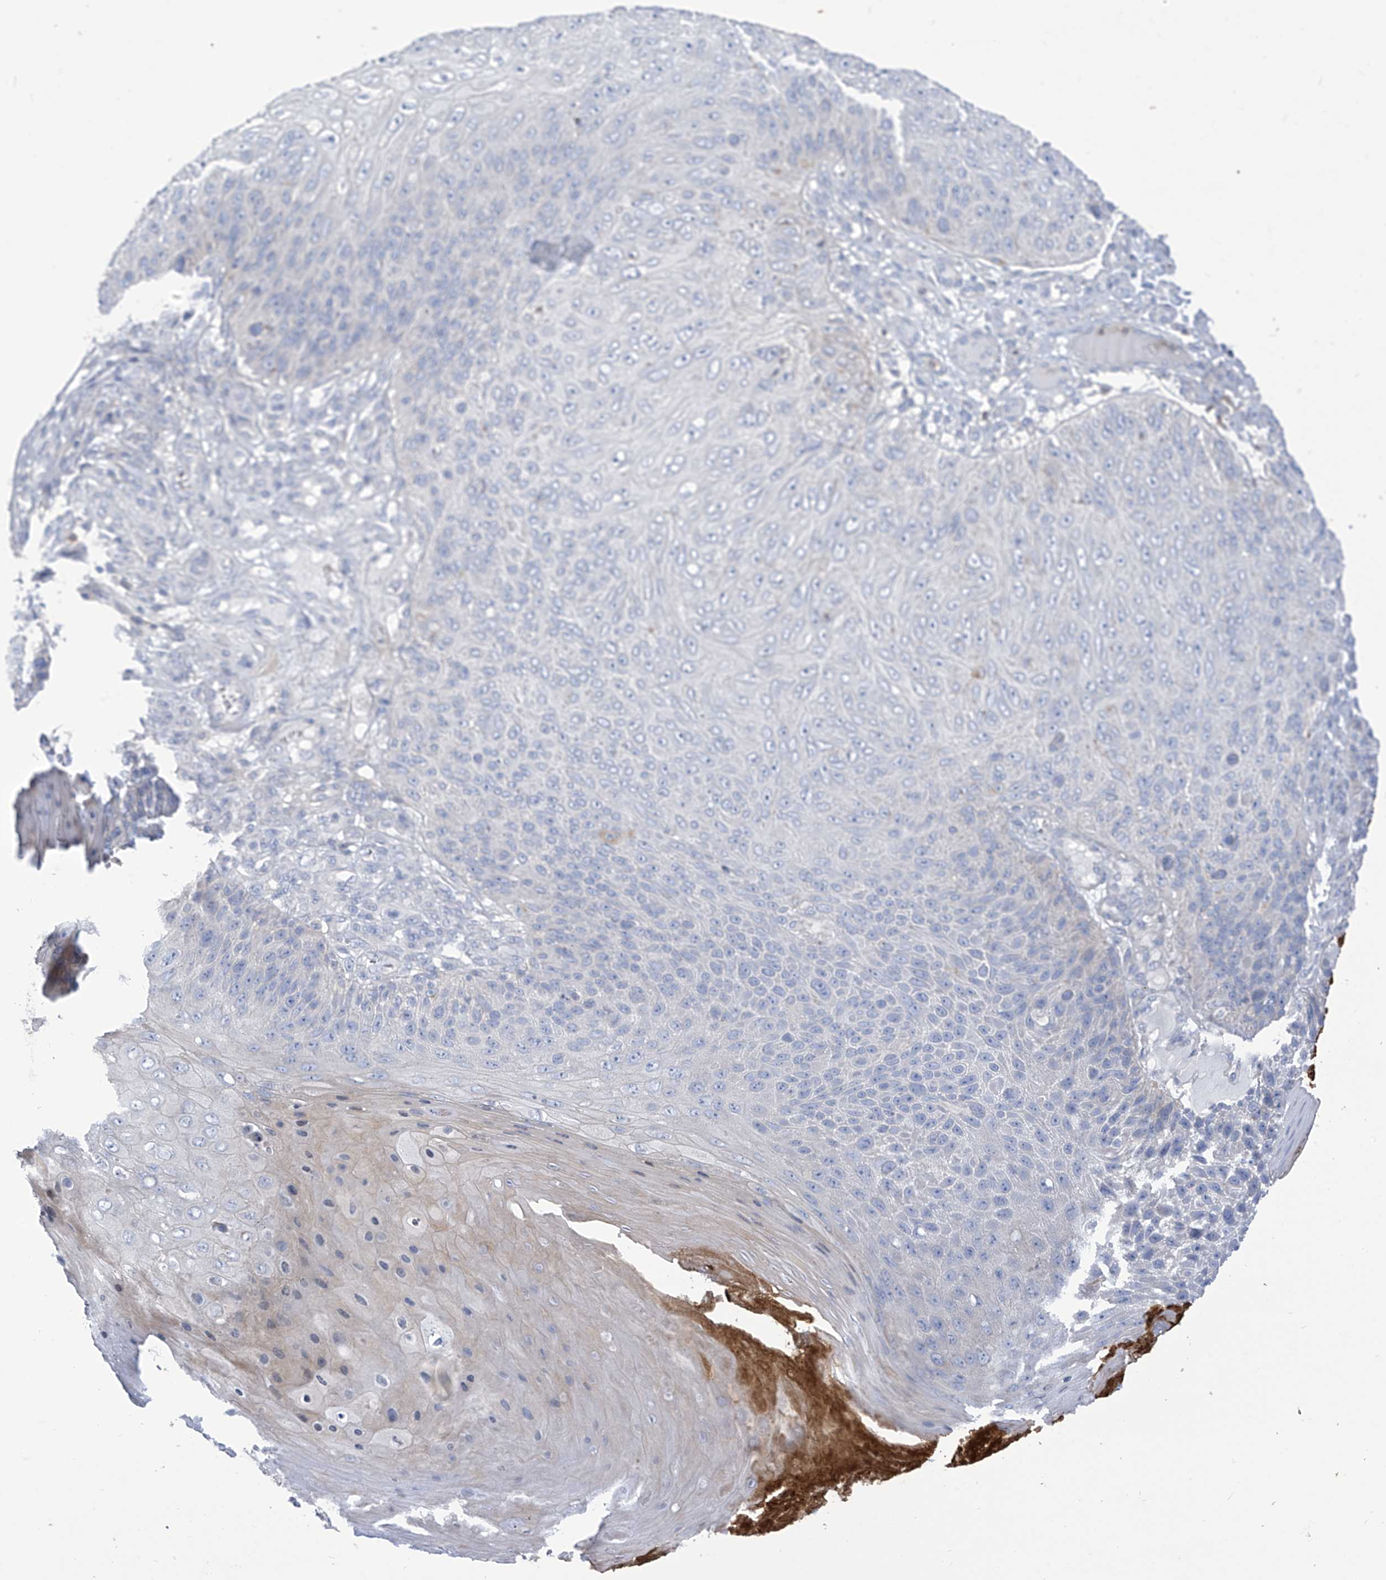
{"staining": {"intensity": "negative", "quantity": "none", "location": "none"}, "tissue": "skin cancer", "cell_type": "Tumor cells", "image_type": "cancer", "snomed": [{"axis": "morphology", "description": "Squamous cell carcinoma, NOS"}, {"axis": "topography", "description": "Skin"}], "caption": "IHC of skin cancer shows no staining in tumor cells.", "gene": "FABP2", "patient": {"sex": "female", "age": 88}}